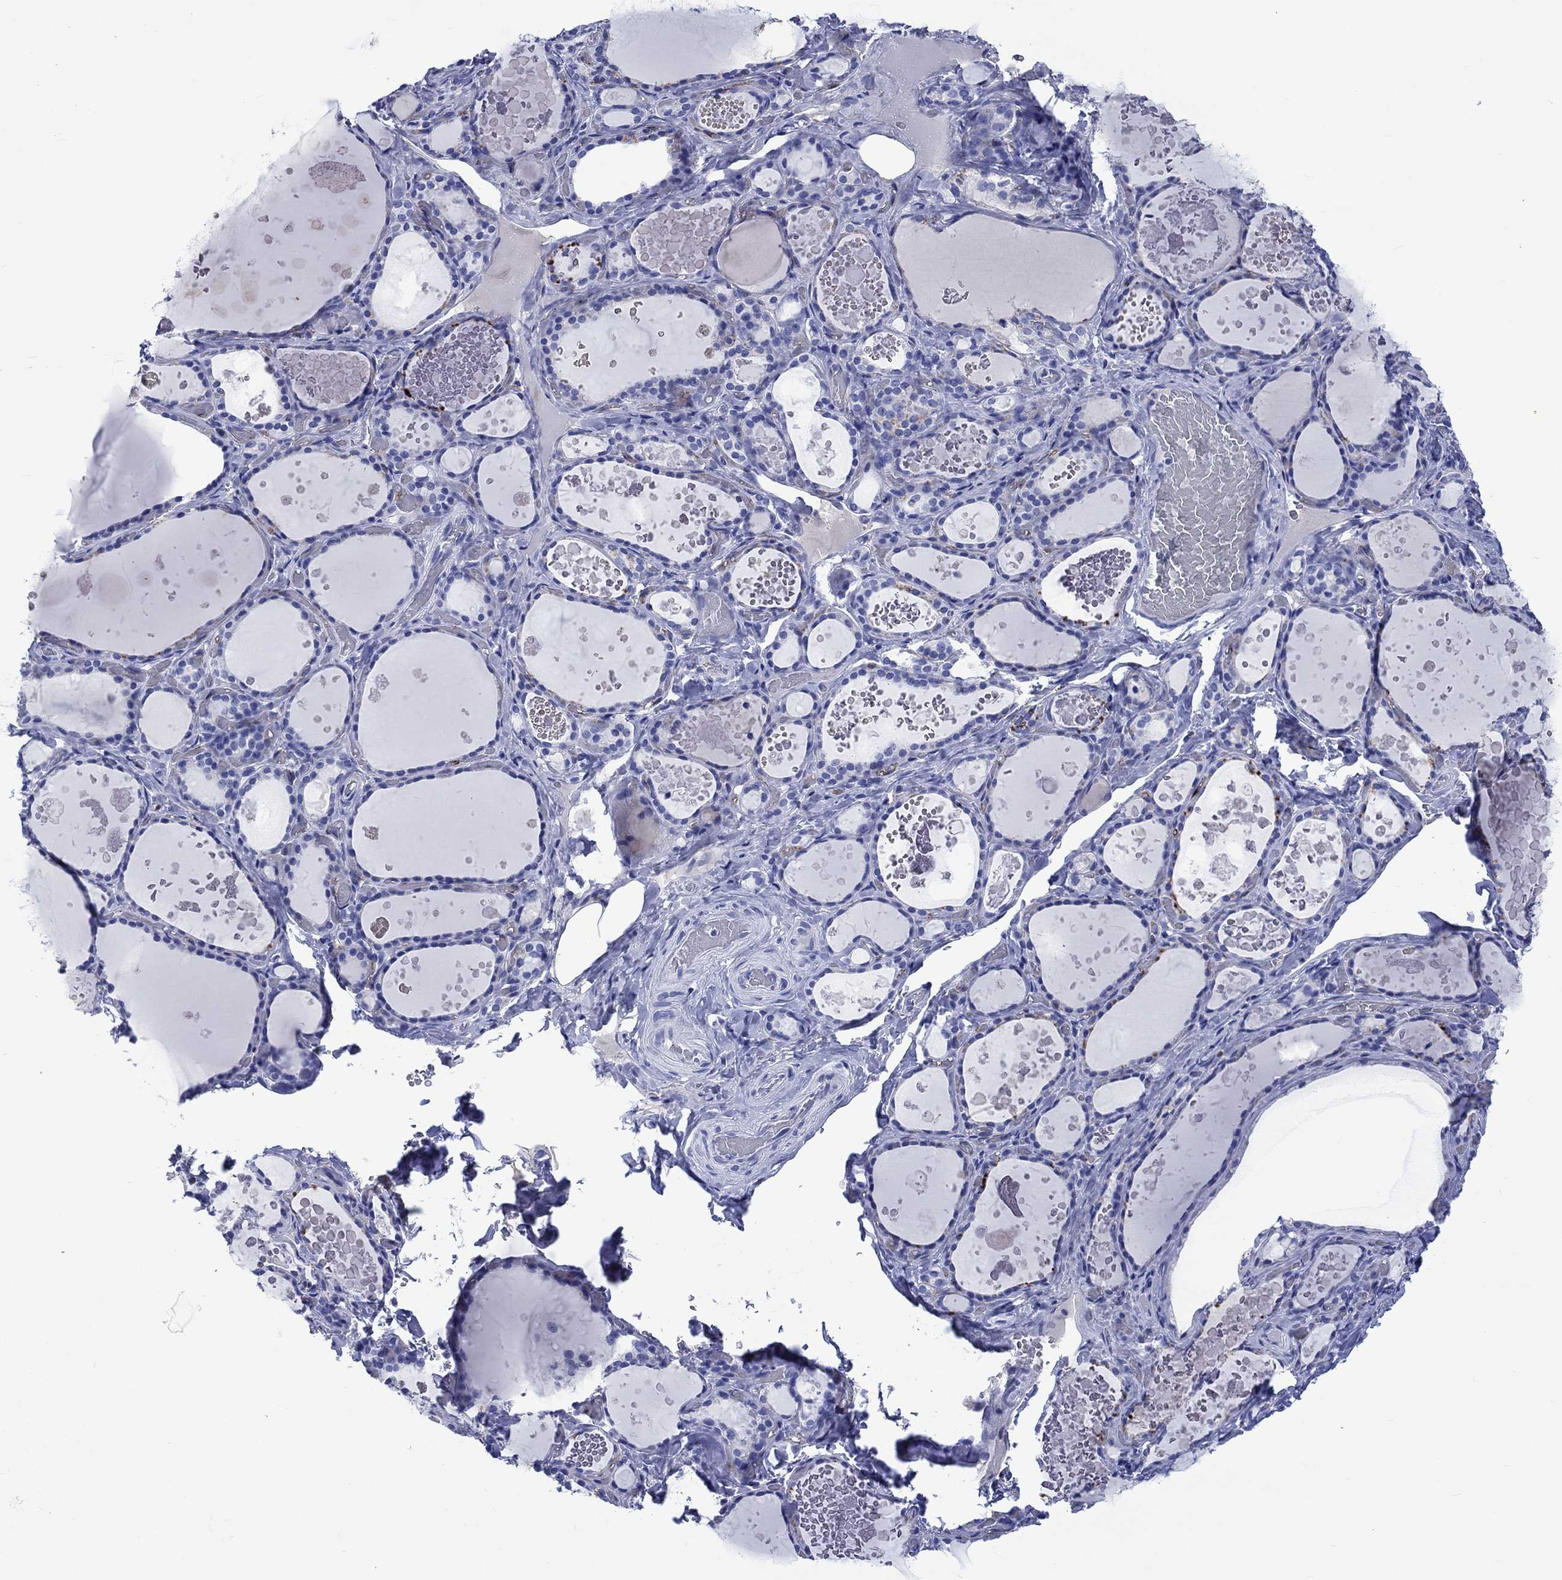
{"staining": {"intensity": "negative", "quantity": "none", "location": "none"}, "tissue": "thyroid gland", "cell_type": "Glandular cells", "image_type": "normal", "snomed": [{"axis": "morphology", "description": "Normal tissue, NOS"}, {"axis": "topography", "description": "Thyroid gland"}], "caption": "The histopathology image reveals no staining of glandular cells in benign thyroid gland. (Brightfield microscopy of DAB (3,3'-diaminobenzidine) immunohistochemistry at high magnification).", "gene": "CACNG3", "patient": {"sex": "female", "age": 56}}